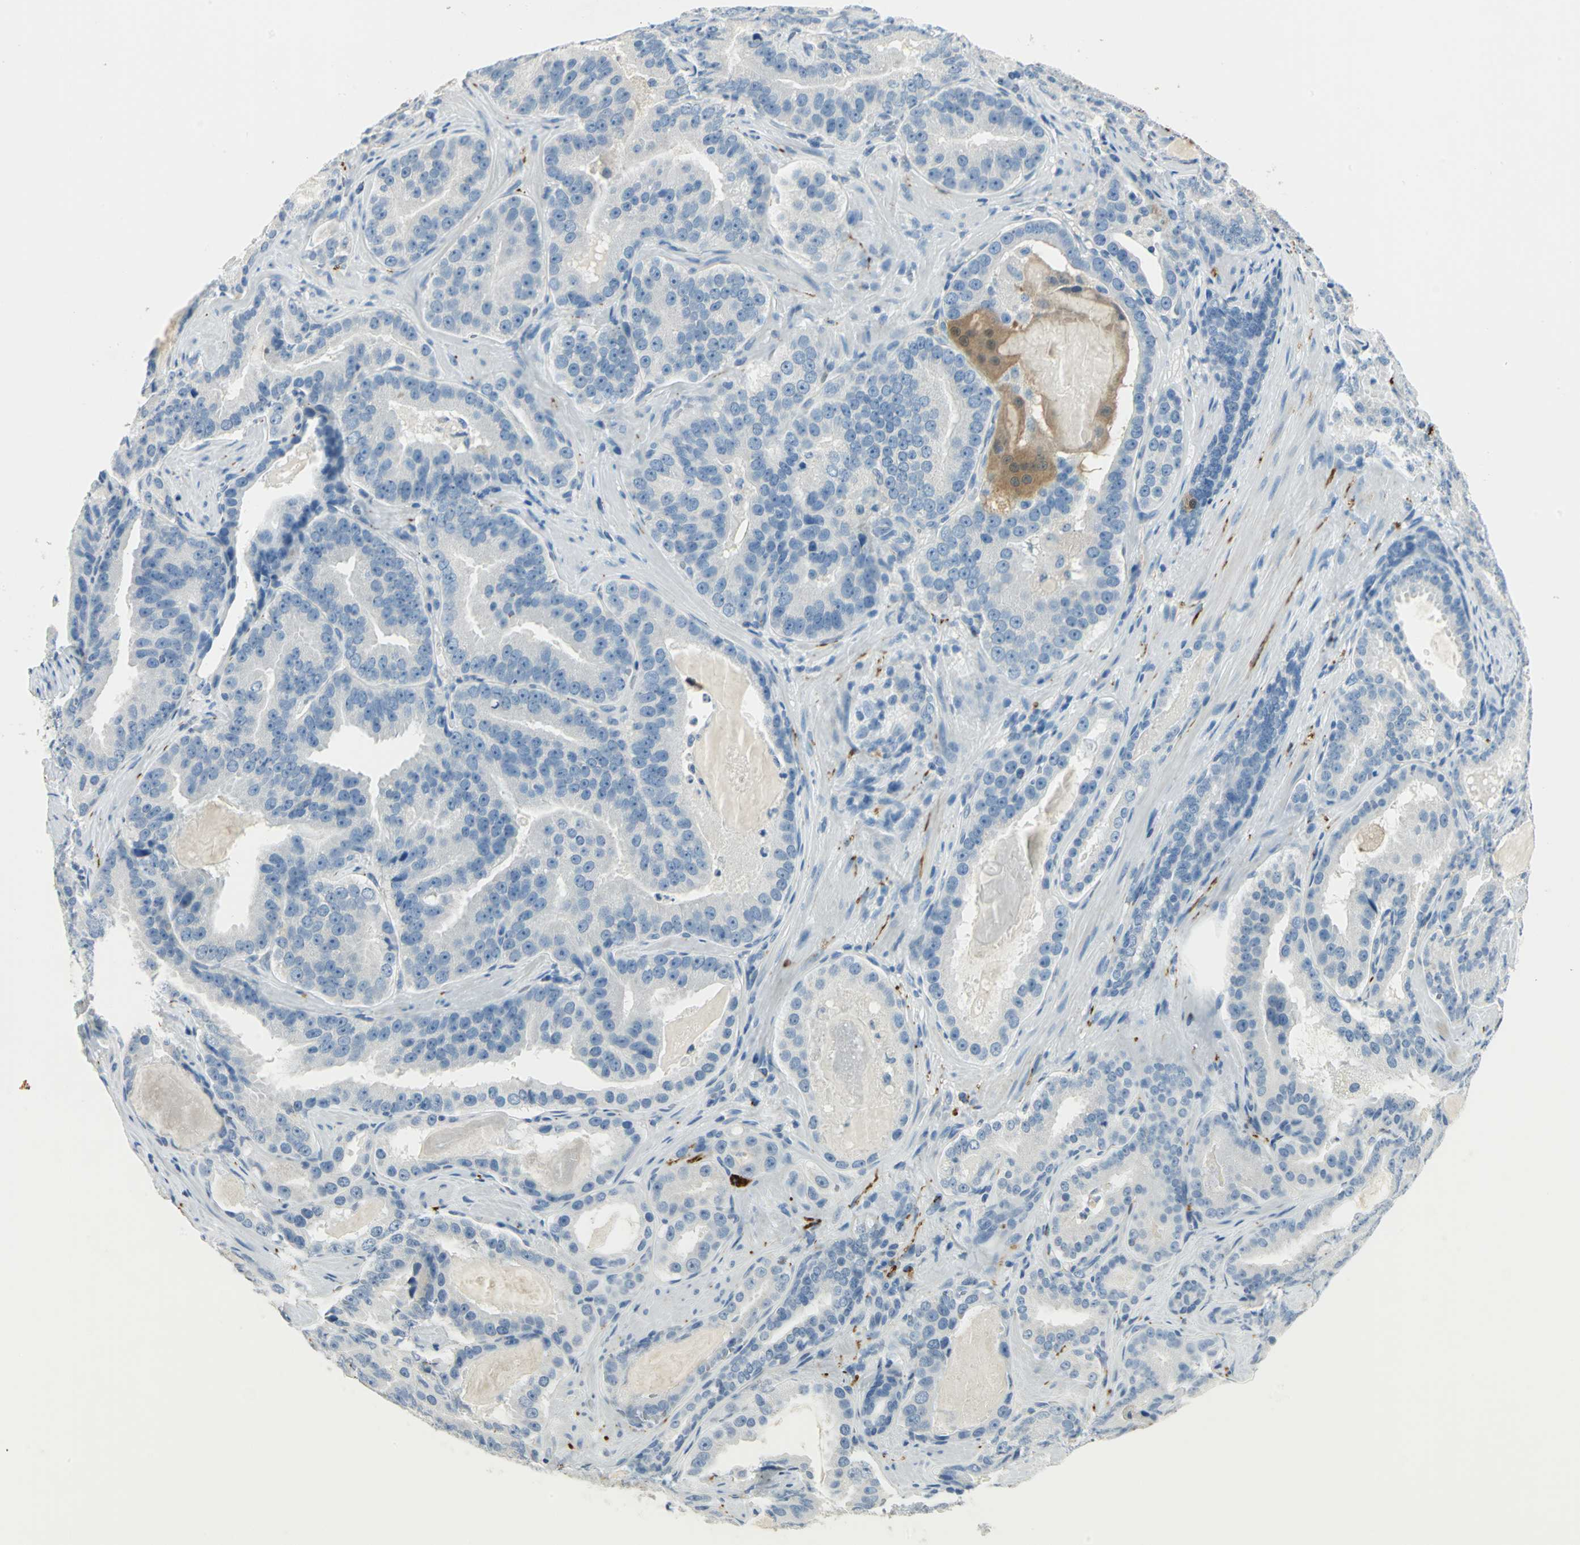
{"staining": {"intensity": "negative", "quantity": "none", "location": "none"}, "tissue": "prostate cancer", "cell_type": "Tumor cells", "image_type": "cancer", "snomed": [{"axis": "morphology", "description": "Adenocarcinoma, Low grade"}, {"axis": "topography", "description": "Prostate"}], "caption": "Protein analysis of prostate adenocarcinoma (low-grade) exhibits no significant positivity in tumor cells.", "gene": "UCHL1", "patient": {"sex": "male", "age": 59}}